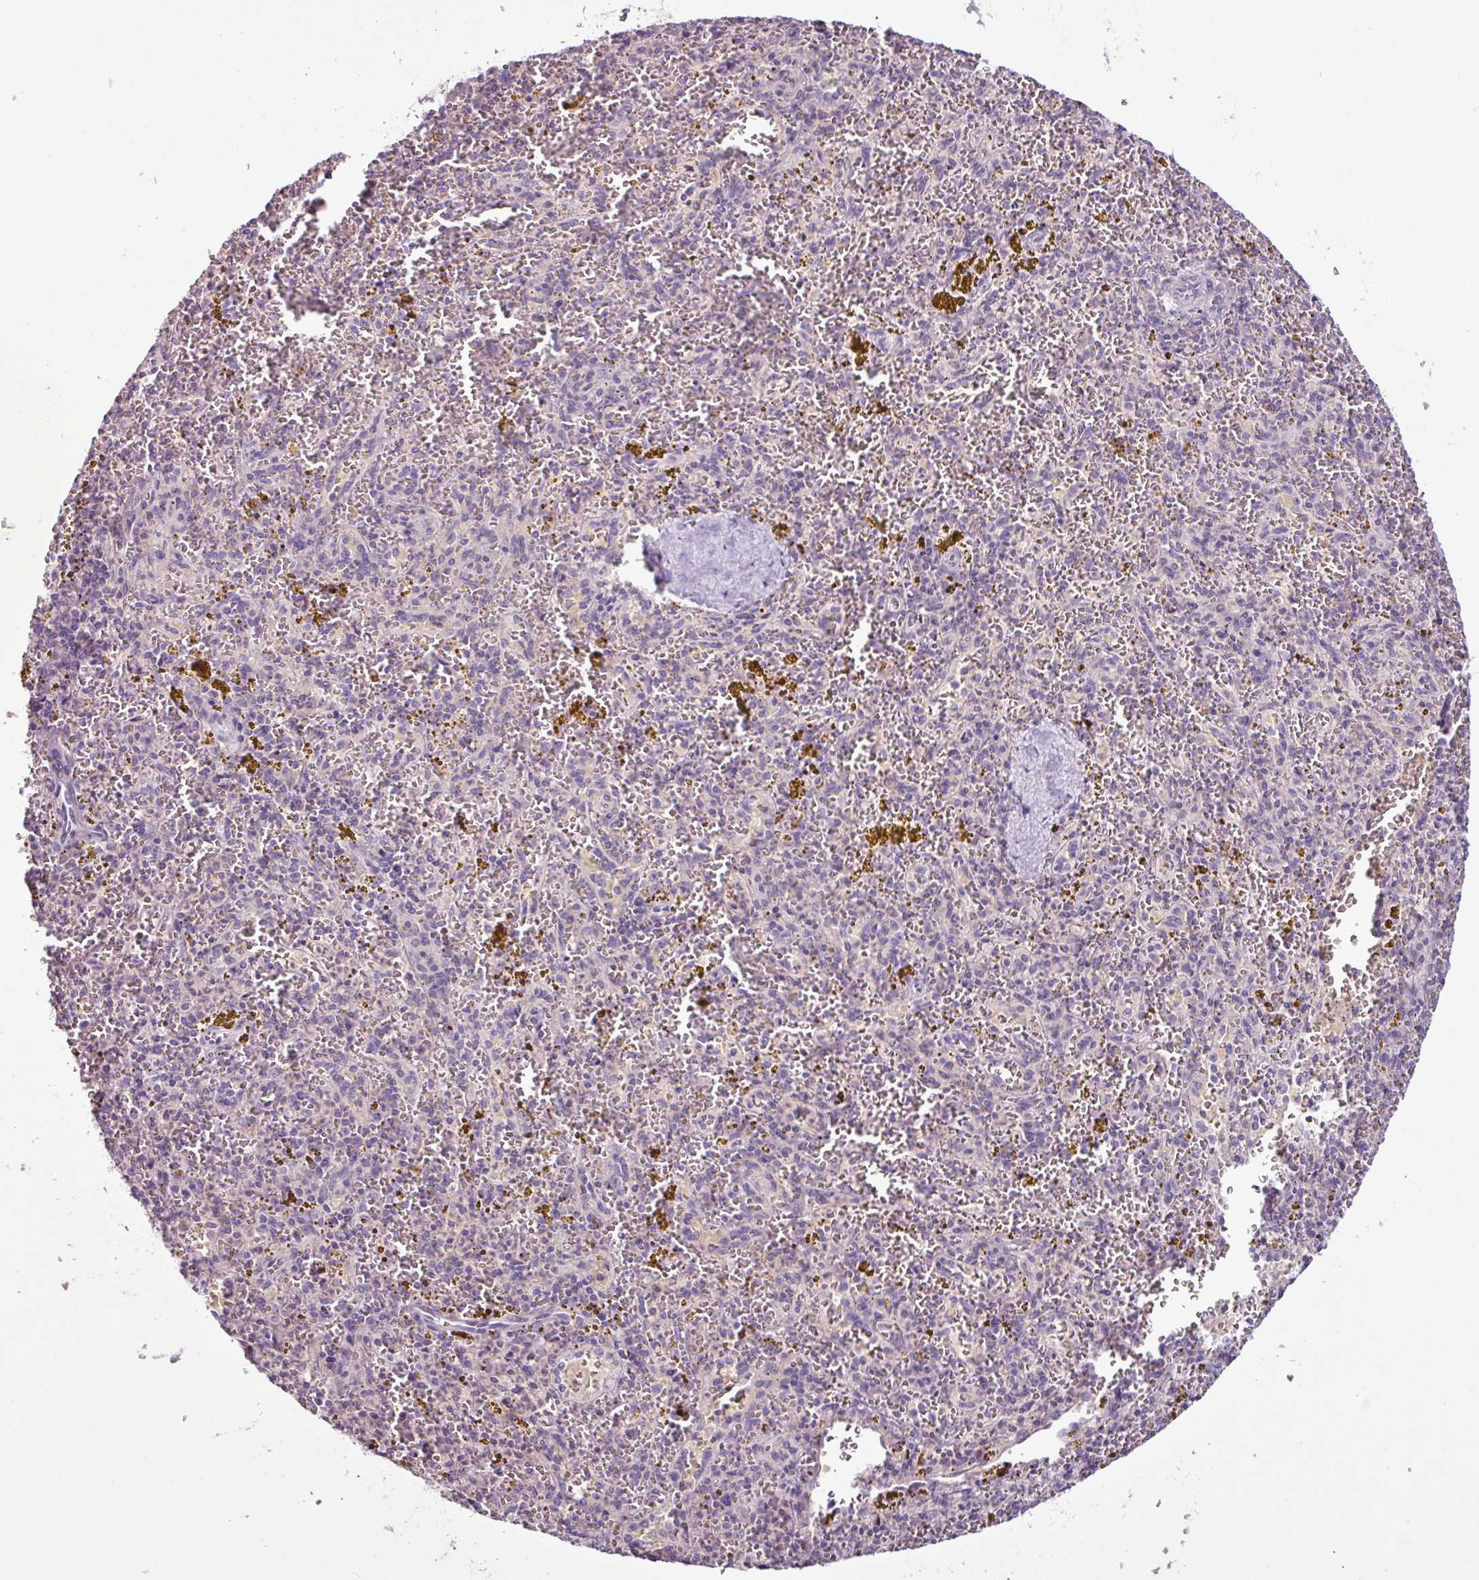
{"staining": {"intensity": "negative", "quantity": "none", "location": "none"}, "tissue": "spleen", "cell_type": "Cells in red pulp", "image_type": "normal", "snomed": [{"axis": "morphology", "description": "Normal tissue, NOS"}, {"axis": "topography", "description": "Spleen"}], "caption": "Immunohistochemistry (IHC) of normal spleen reveals no positivity in cells in red pulp. (DAB immunohistochemistry (IHC), high magnification).", "gene": "PNLDC1", "patient": {"sex": "male", "age": 57}}